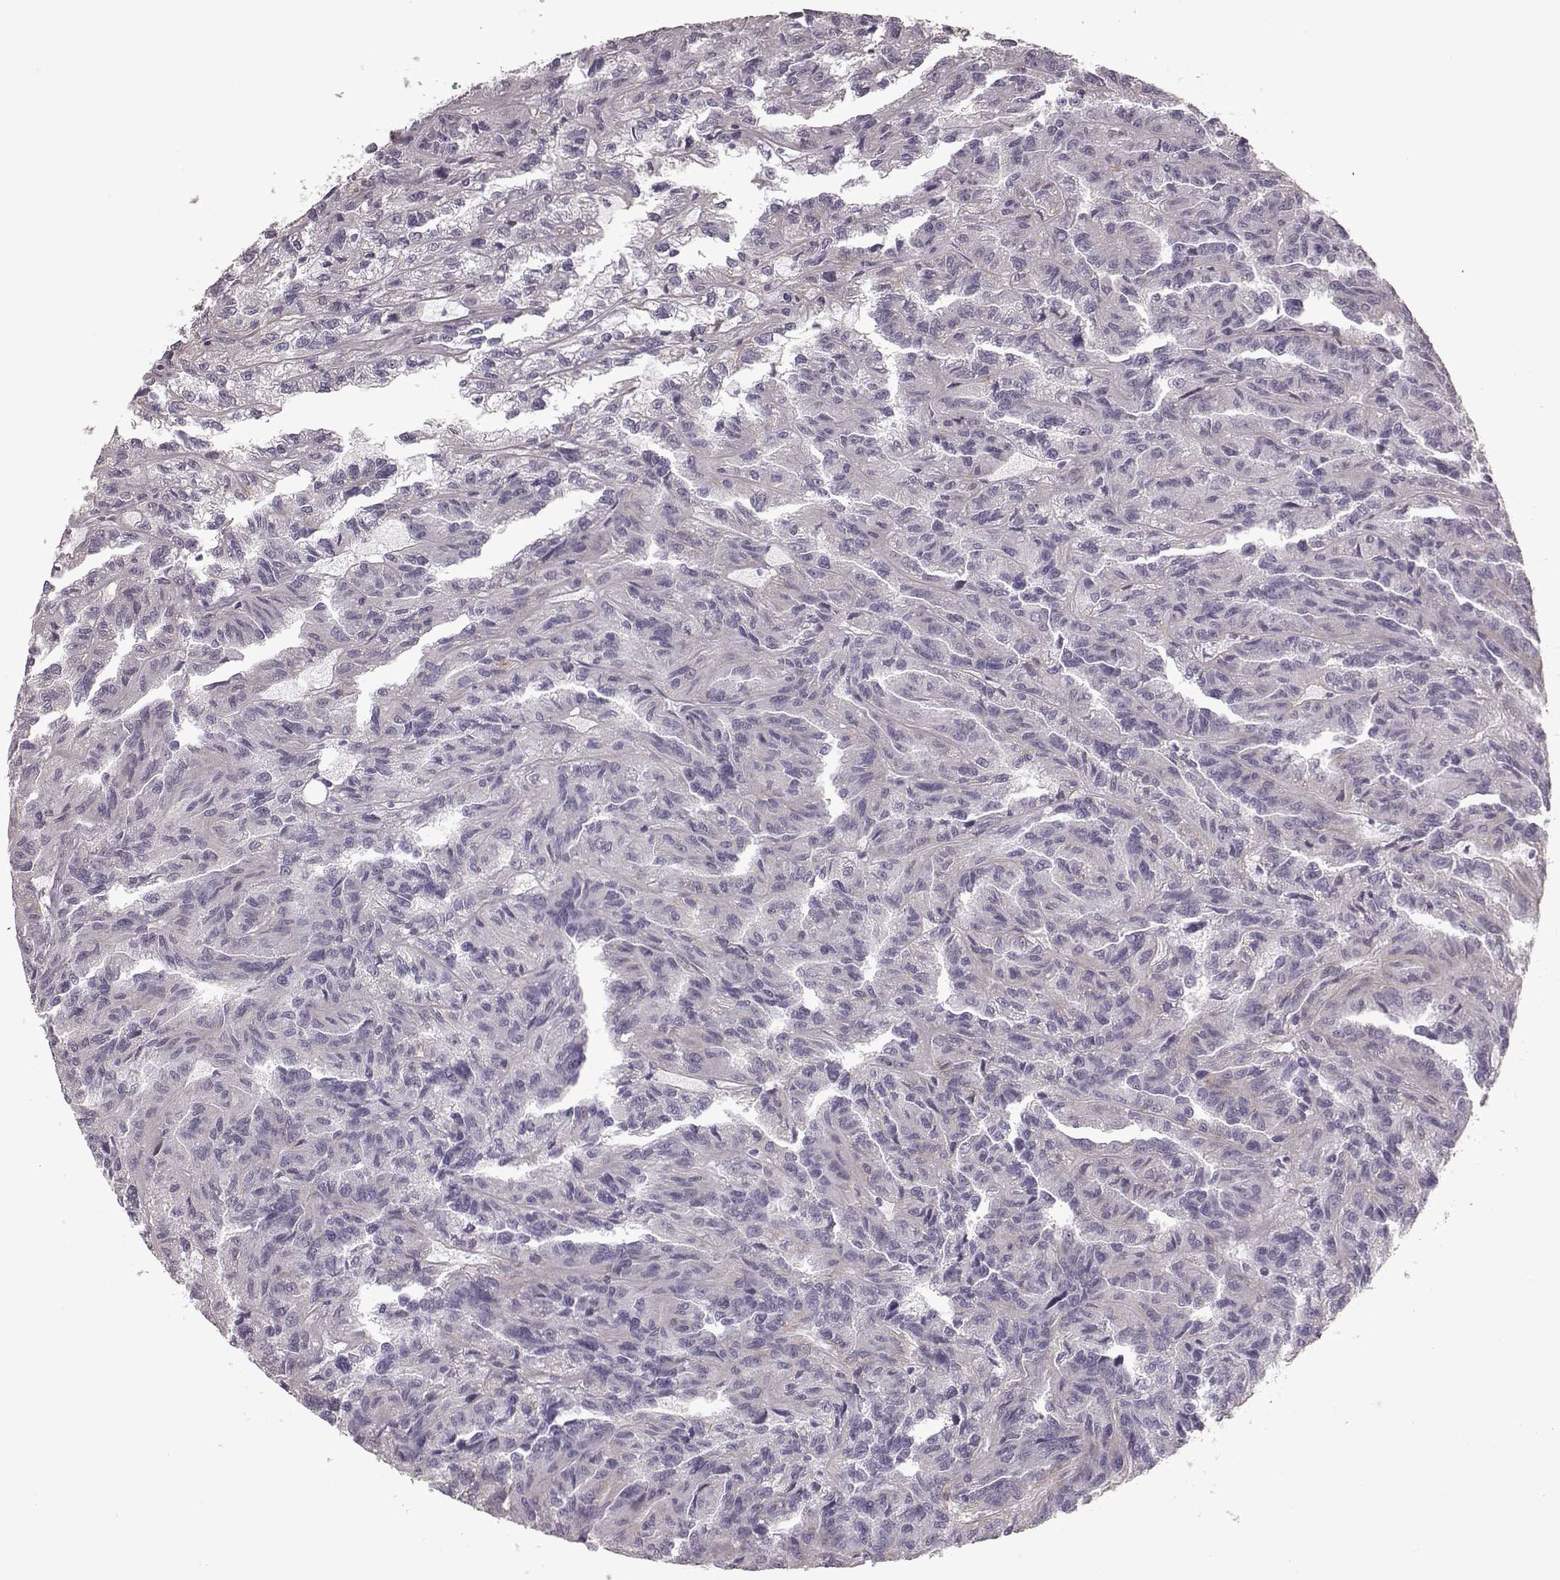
{"staining": {"intensity": "negative", "quantity": "none", "location": "none"}, "tissue": "renal cancer", "cell_type": "Tumor cells", "image_type": "cancer", "snomed": [{"axis": "morphology", "description": "Adenocarcinoma, NOS"}, {"axis": "topography", "description": "Kidney"}], "caption": "A micrograph of renal adenocarcinoma stained for a protein displays no brown staining in tumor cells.", "gene": "CRYBA2", "patient": {"sex": "male", "age": 79}}